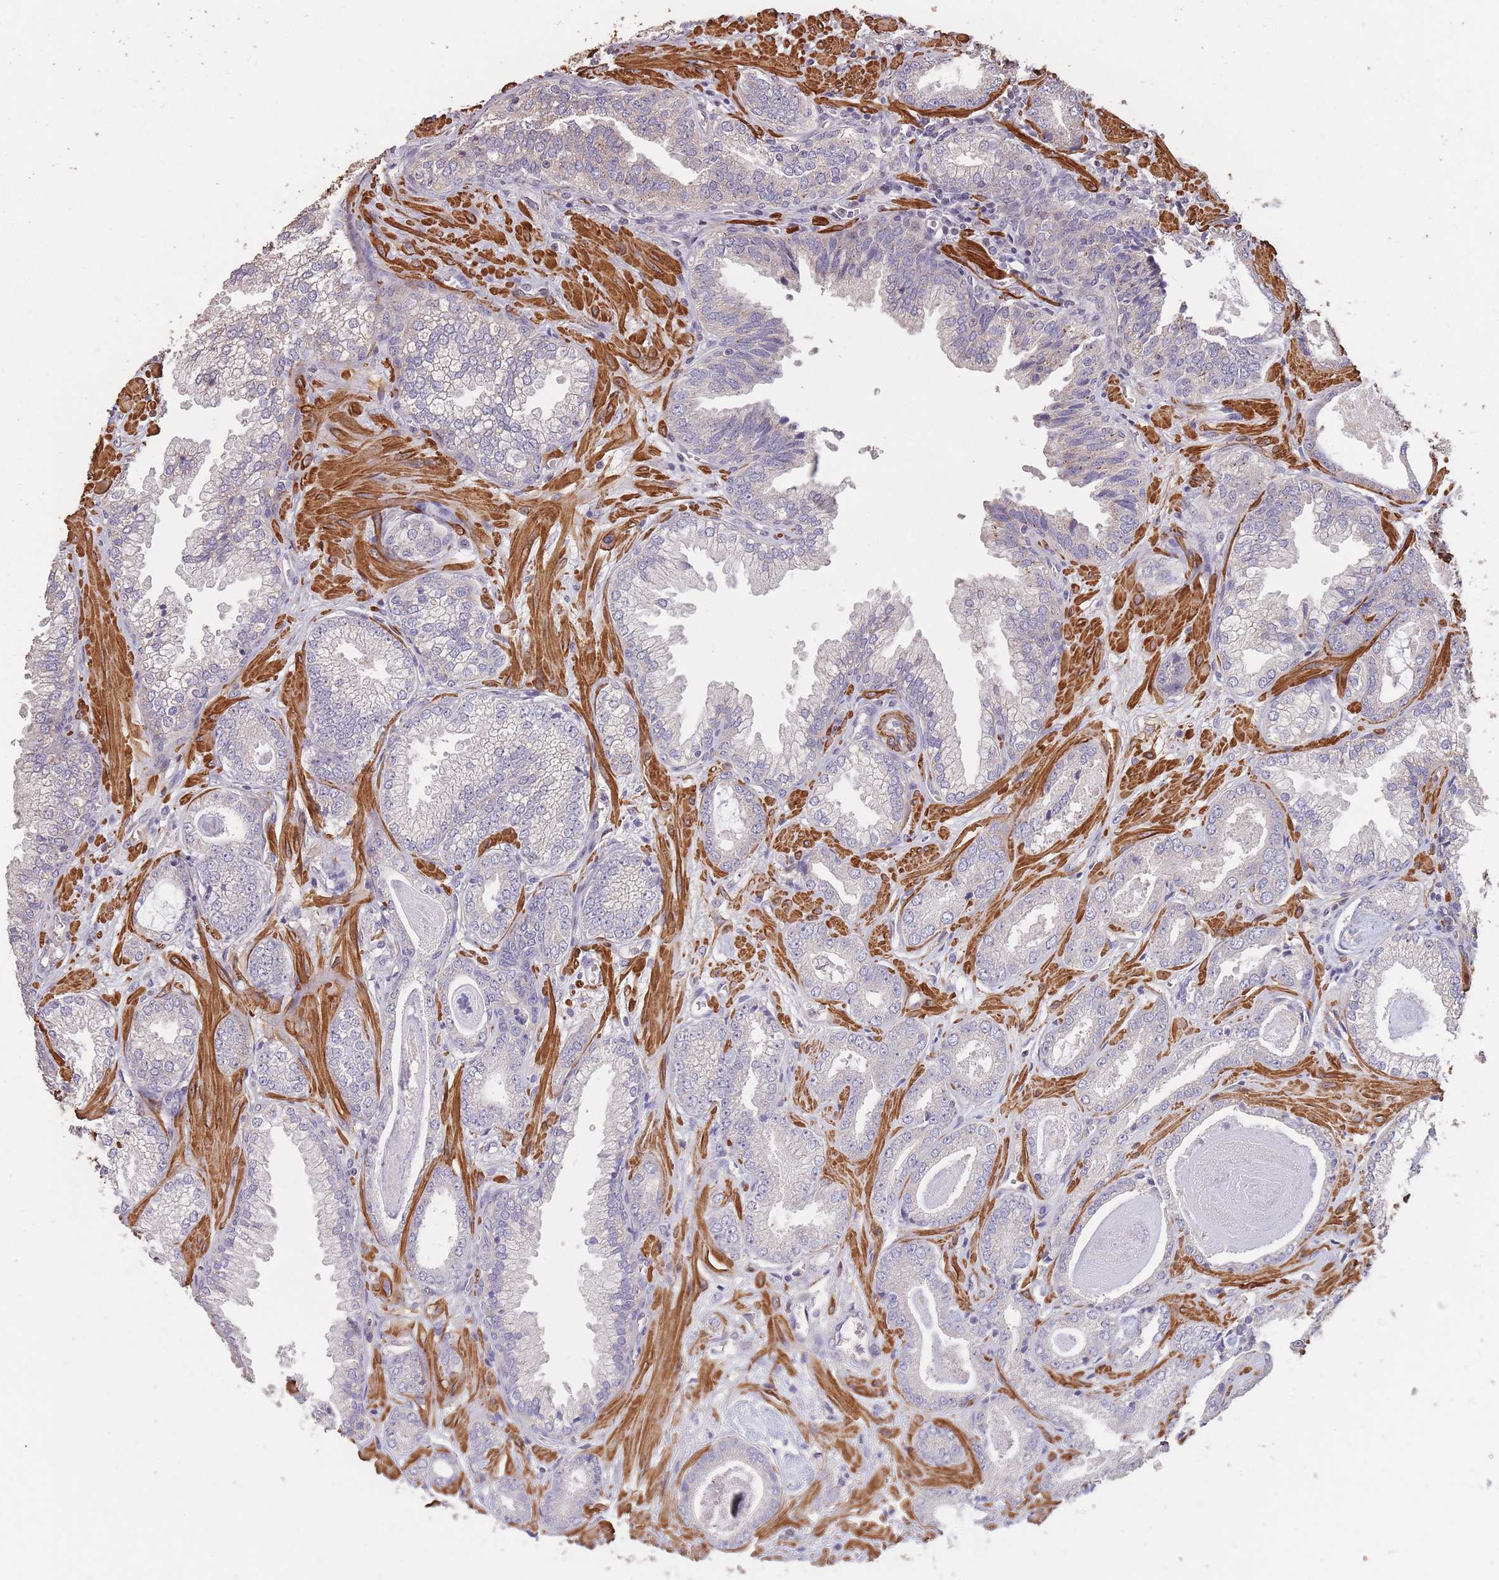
{"staining": {"intensity": "negative", "quantity": "none", "location": "none"}, "tissue": "prostate cancer", "cell_type": "Tumor cells", "image_type": "cancer", "snomed": [{"axis": "morphology", "description": "Adenocarcinoma, Low grade"}, {"axis": "topography", "description": "Prostate"}], "caption": "Tumor cells are negative for brown protein staining in prostate cancer.", "gene": "NLRC4", "patient": {"sex": "male", "age": 60}}